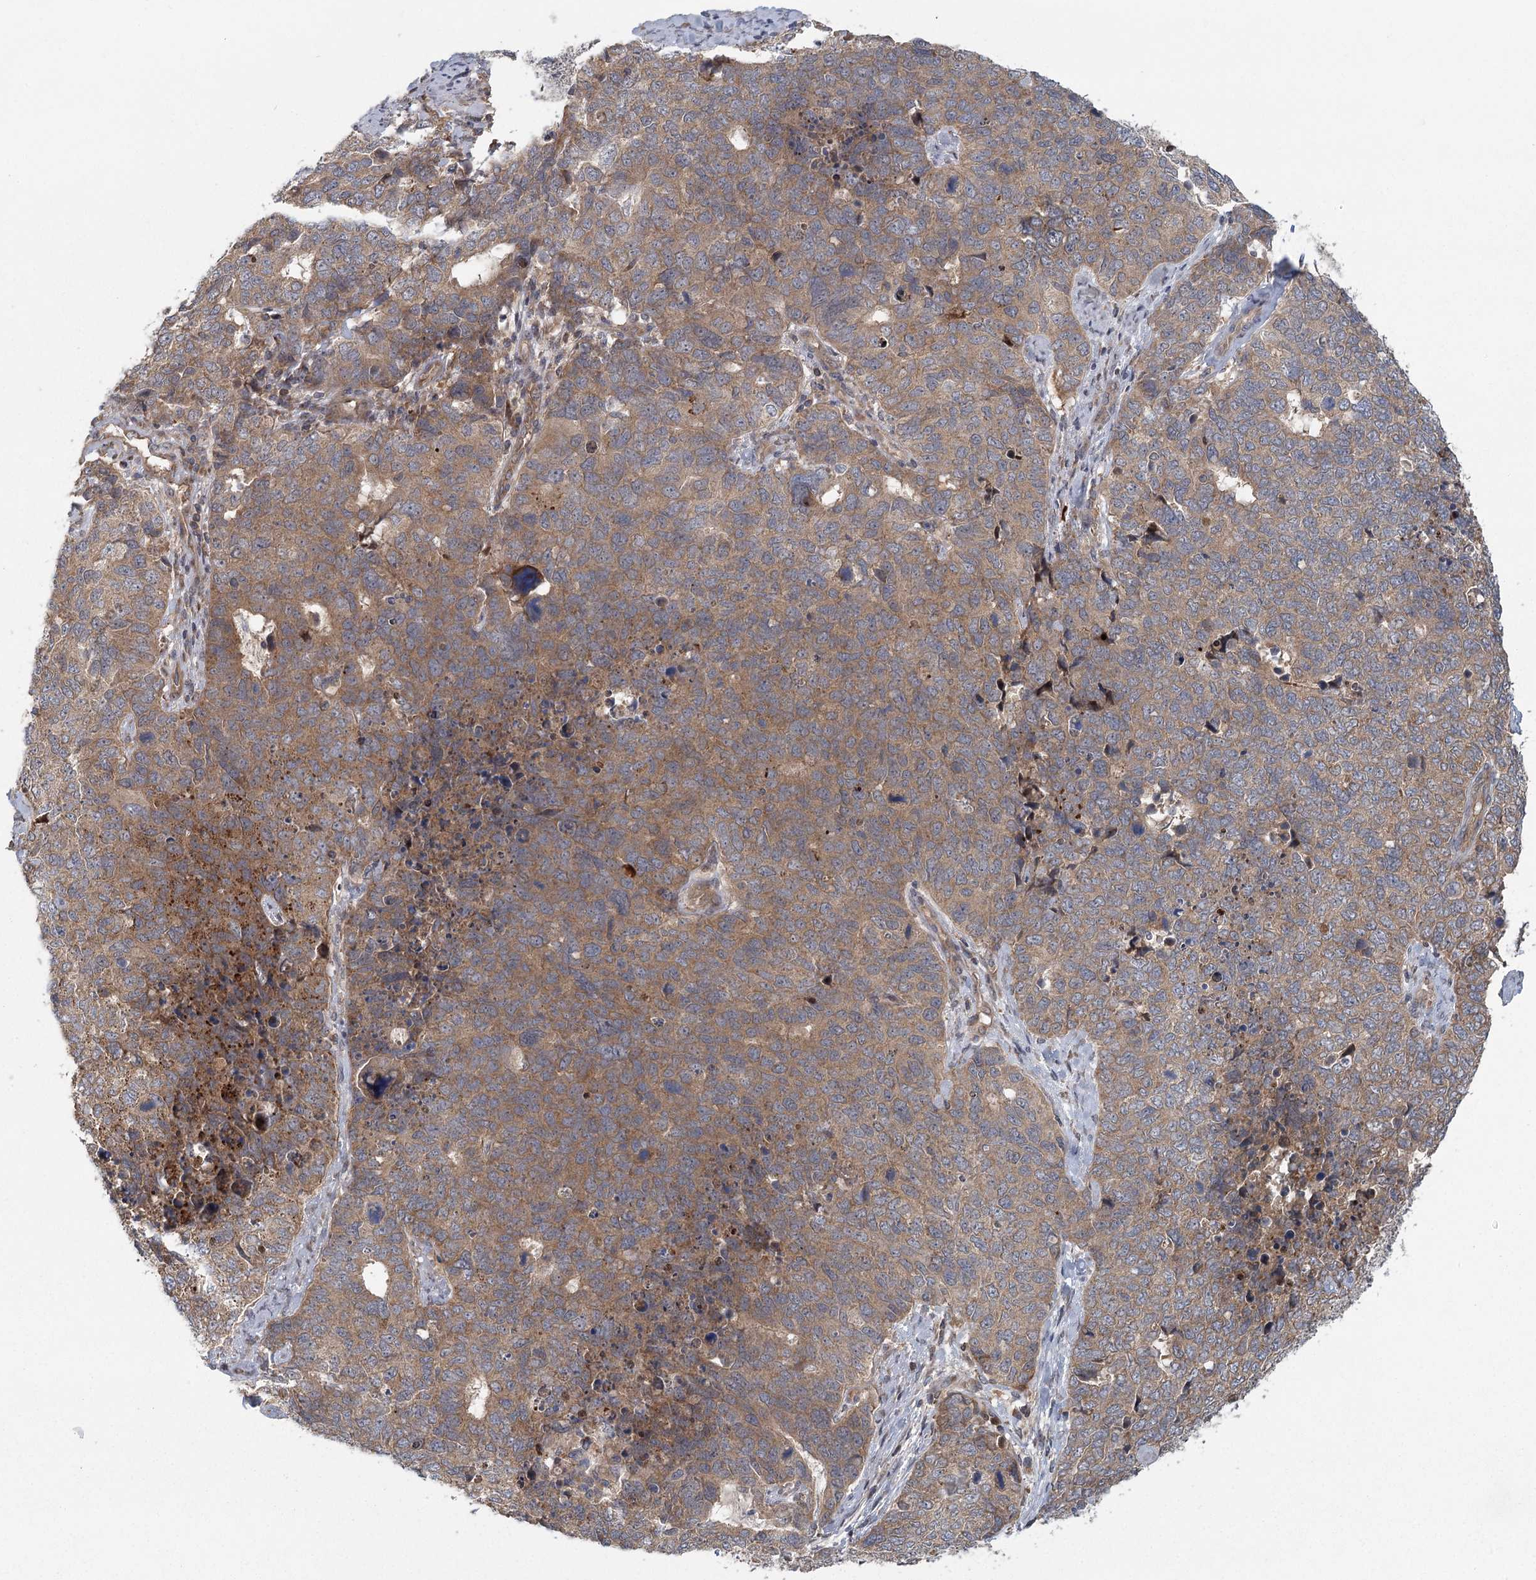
{"staining": {"intensity": "moderate", "quantity": ">75%", "location": "cytoplasmic/membranous"}, "tissue": "cervical cancer", "cell_type": "Tumor cells", "image_type": "cancer", "snomed": [{"axis": "morphology", "description": "Squamous cell carcinoma, NOS"}, {"axis": "topography", "description": "Cervix"}], "caption": "Cervical squamous cell carcinoma stained for a protein shows moderate cytoplasmic/membranous positivity in tumor cells. (Stains: DAB in brown, nuclei in blue, Microscopy: brightfield microscopy at high magnification).", "gene": "LRRC14B", "patient": {"sex": "female", "age": 63}}